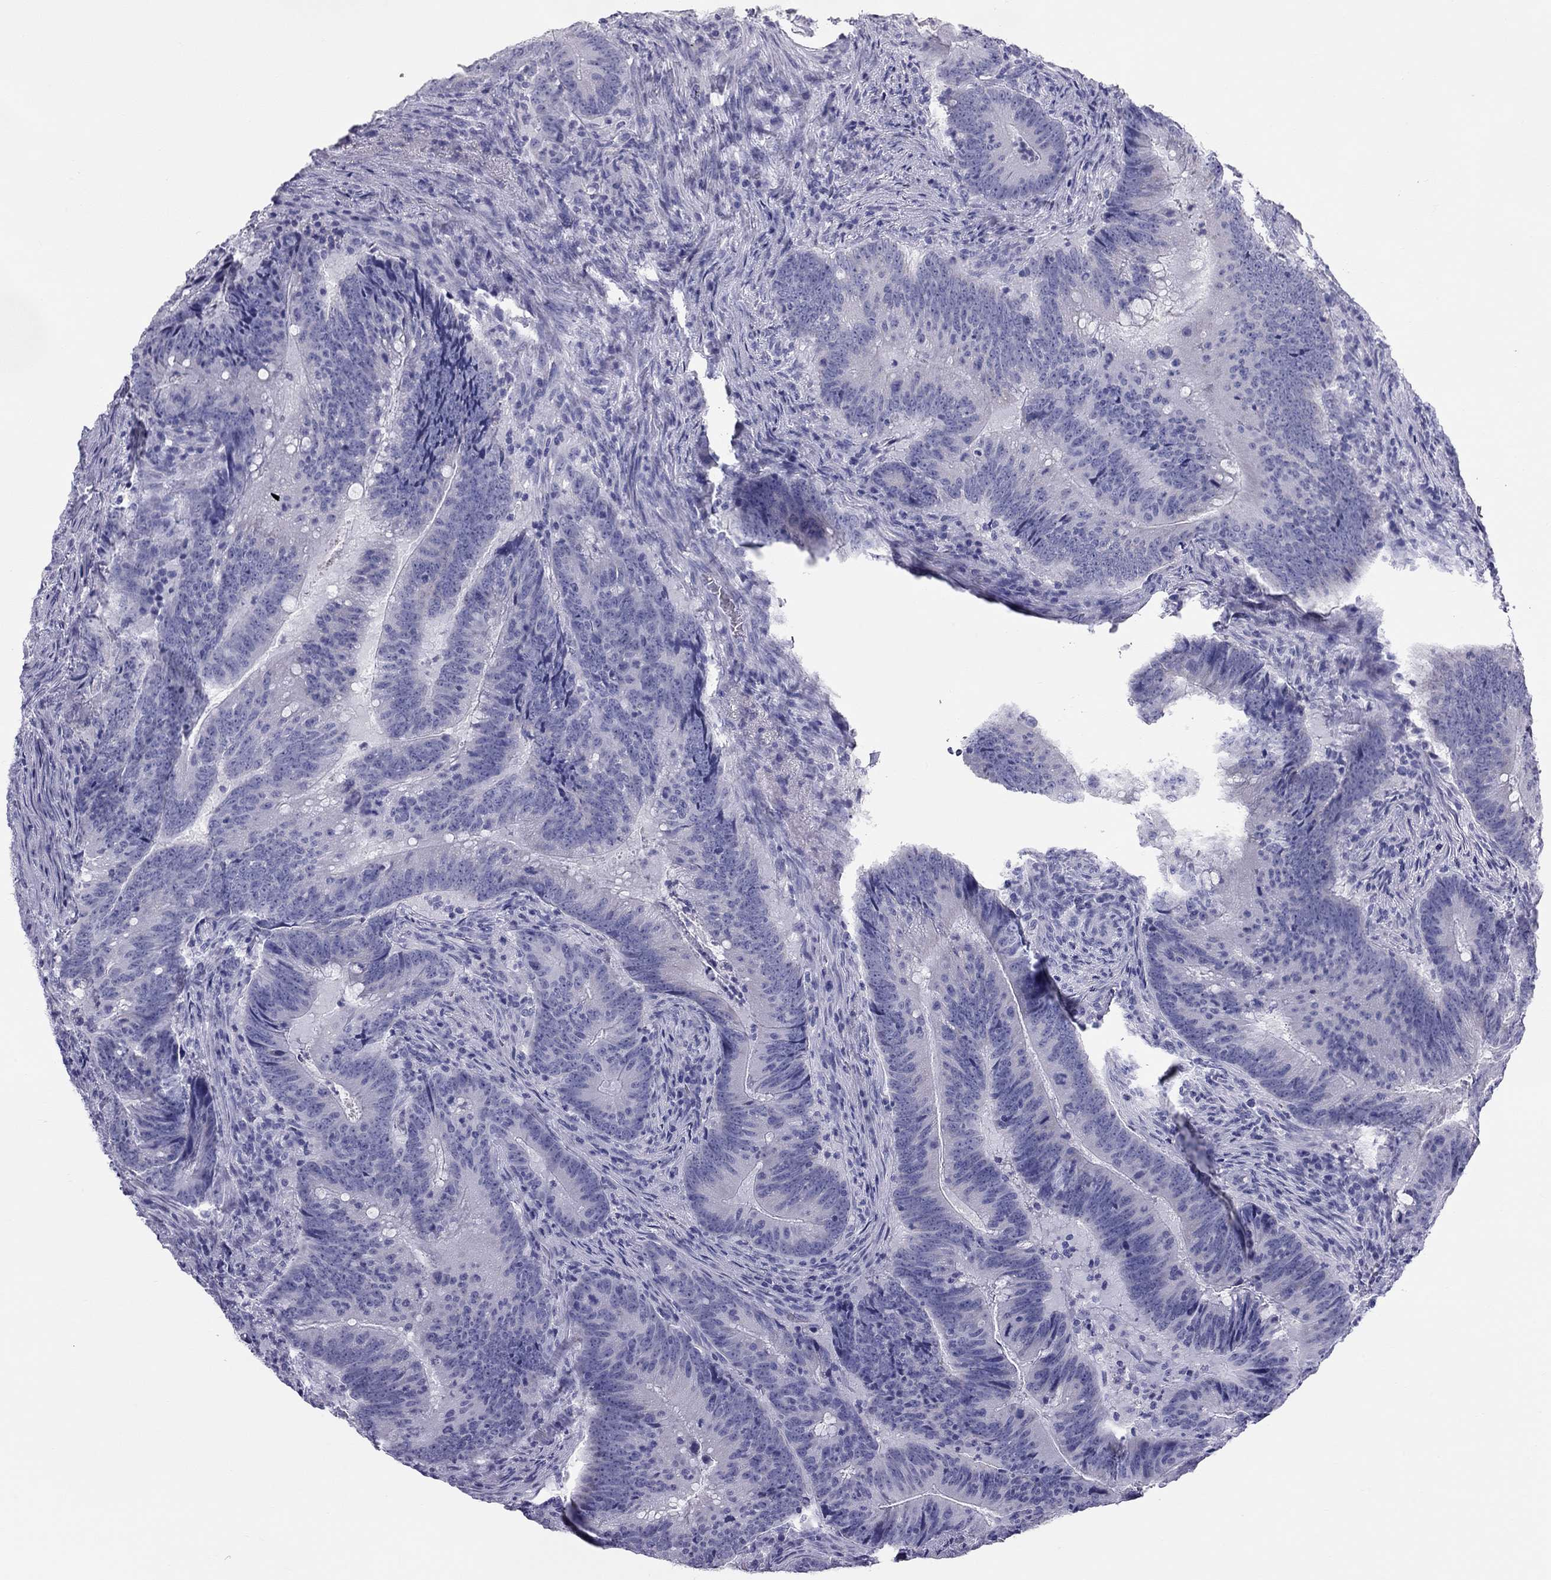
{"staining": {"intensity": "negative", "quantity": "none", "location": "none"}, "tissue": "colorectal cancer", "cell_type": "Tumor cells", "image_type": "cancer", "snomed": [{"axis": "morphology", "description": "Adenocarcinoma, NOS"}, {"axis": "topography", "description": "Colon"}], "caption": "This image is of adenocarcinoma (colorectal) stained with immunohistochemistry to label a protein in brown with the nuclei are counter-stained blue. There is no positivity in tumor cells. The staining is performed using DAB (3,3'-diaminobenzidine) brown chromogen with nuclei counter-stained in using hematoxylin.", "gene": "TRPM3", "patient": {"sex": "female", "age": 87}}